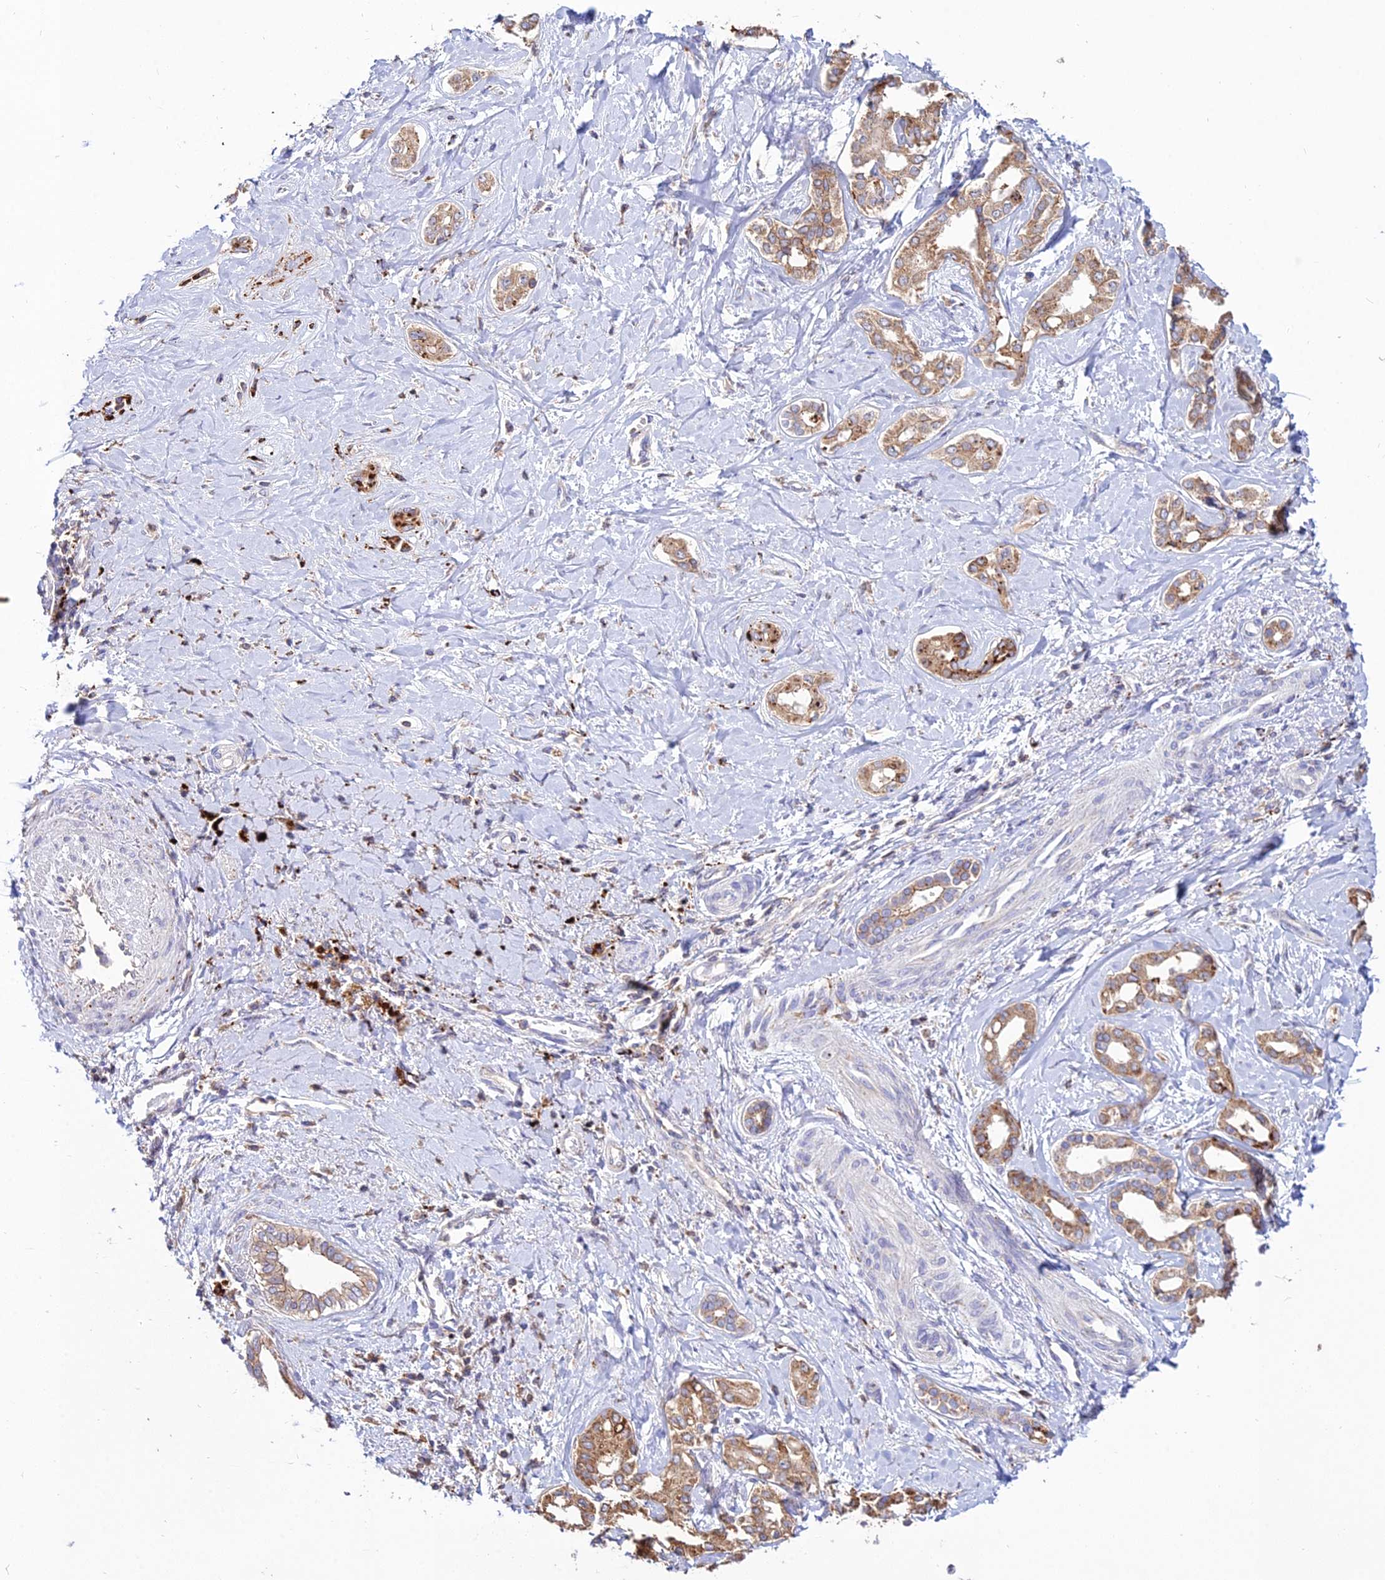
{"staining": {"intensity": "moderate", "quantity": ">75%", "location": "cytoplasmic/membranous"}, "tissue": "liver cancer", "cell_type": "Tumor cells", "image_type": "cancer", "snomed": [{"axis": "morphology", "description": "Cholangiocarcinoma"}, {"axis": "topography", "description": "Liver"}], "caption": "Immunohistochemical staining of cholangiocarcinoma (liver) exhibits medium levels of moderate cytoplasmic/membranous staining in about >75% of tumor cells.", "gene": "PNLIPRP3", "patient": {"sex": "female", "age": 77}}